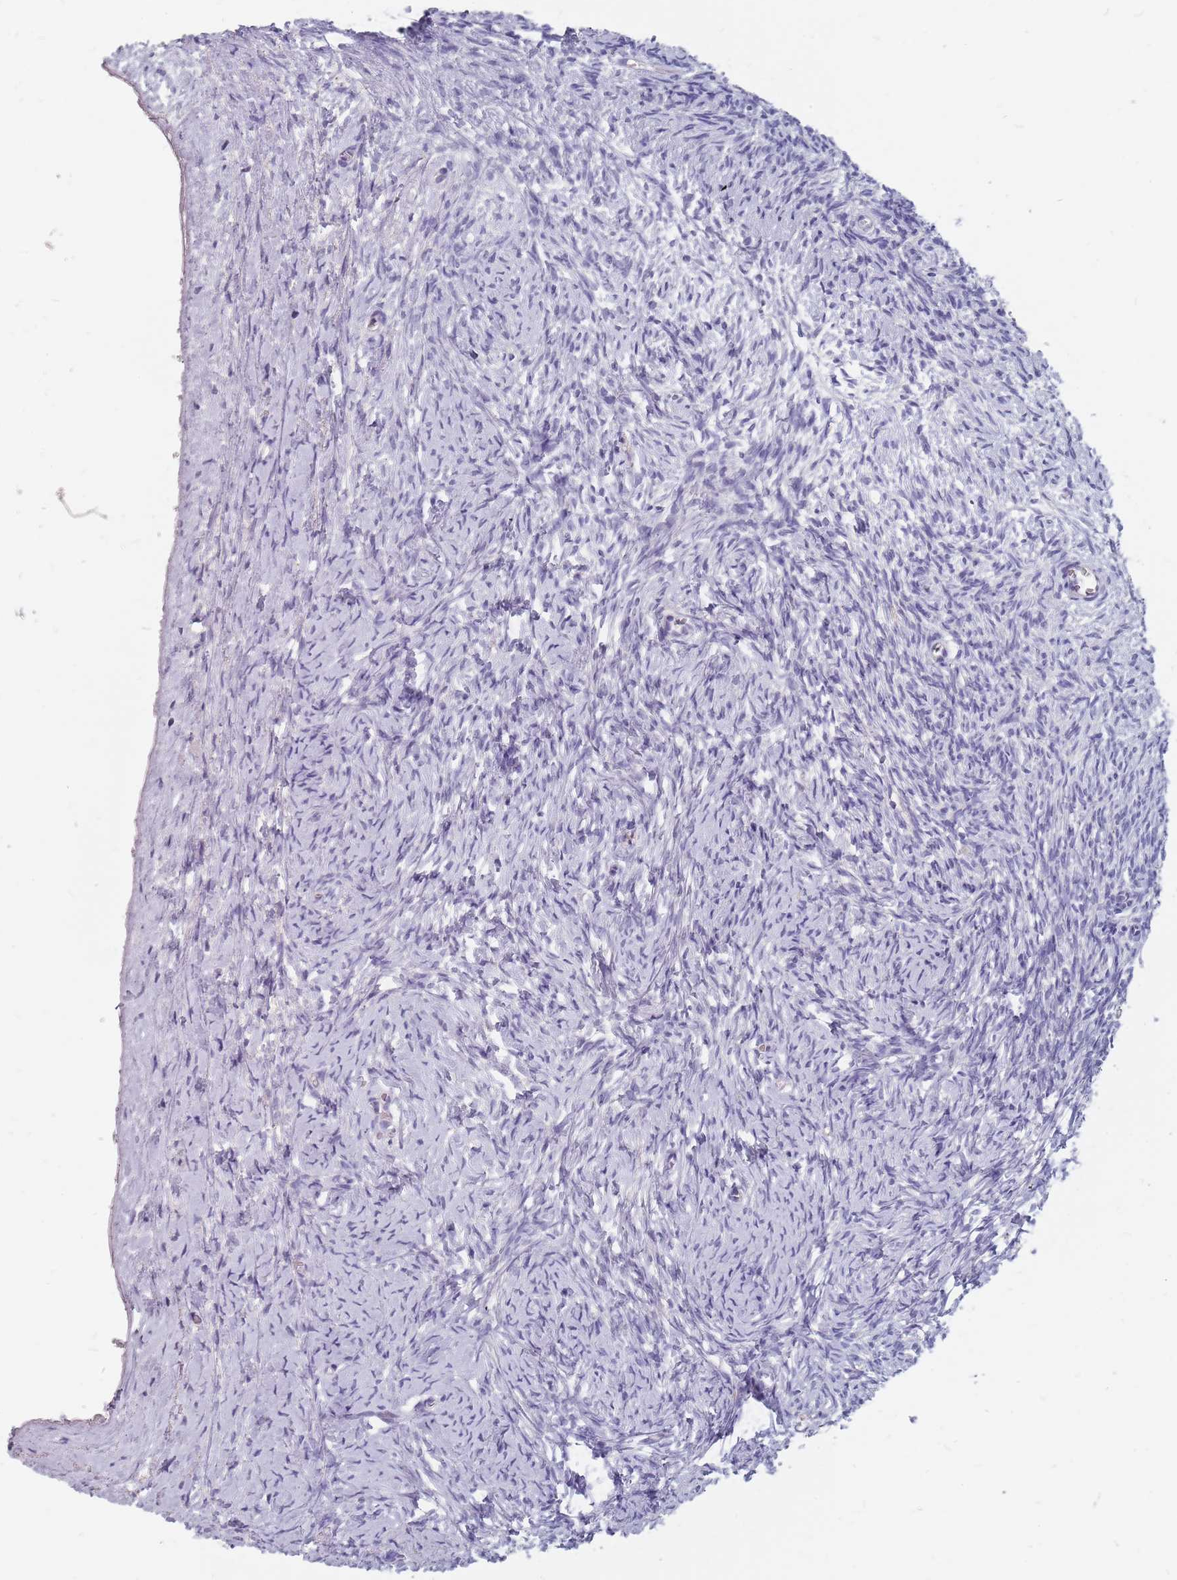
{"staining": {"intensity": "negative", "quantity": "none", "location": "none"}, "tissue": "ovary", "cell_type": "Ovarian stroma cells", "image_type": "normal", "snomed": [{"axis": "morphology", "description": "Normal tissue, NOS"}, {"axis": "morphology", "description": "Developmental malformation"}, {"axis": "topography", "description": "Ovary"}], "caption": "A photomicrograph of ovary stained for a protein shows no brown staining in ovarian stroma cells.", "gene": "CMTR2", "patient": {"sex": "female", "age": 39}}